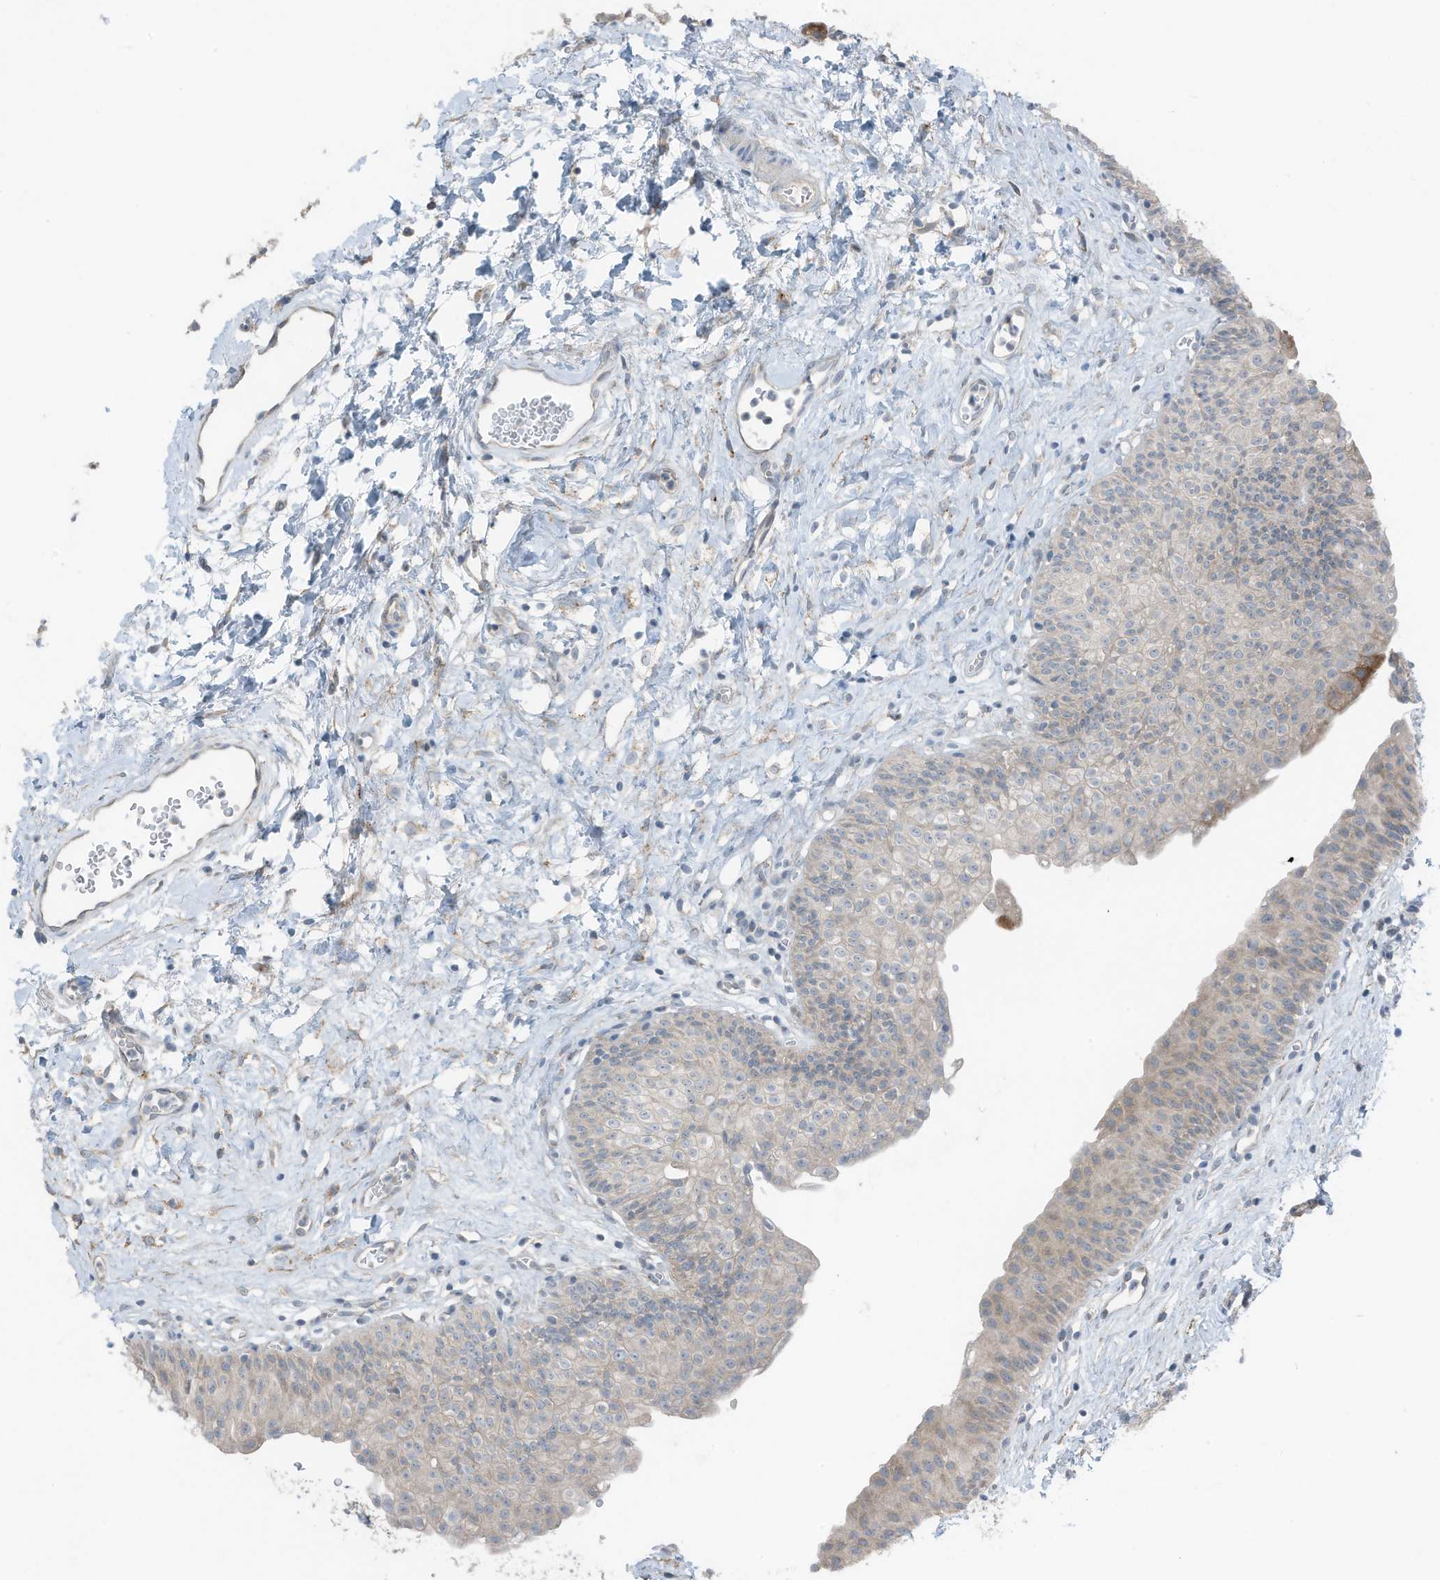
{"staining": {"intensity": "moderate", "quantity": "<25%", "location": "cytoplasmic/membranous"}, "tissue": "urinary bladder", "cell_type": "Urothelial cells", "image_type": "normal", "snomed": [{"axis": "morphology", "description": "Normal tissue, NOS"}, {"axis": "topography", "description": "Urinary bladder"}], "caption": "This histopathology image shows normal urinary bladder stained with IHC to label a protein in brown. The cytoplasmic/membranous of urothelial cells show moderate positivity for the protein. Nuclei are counter-stained blue.", "gene": "ARHGEF33", "patient": {"sex": "male", "age": 51}}